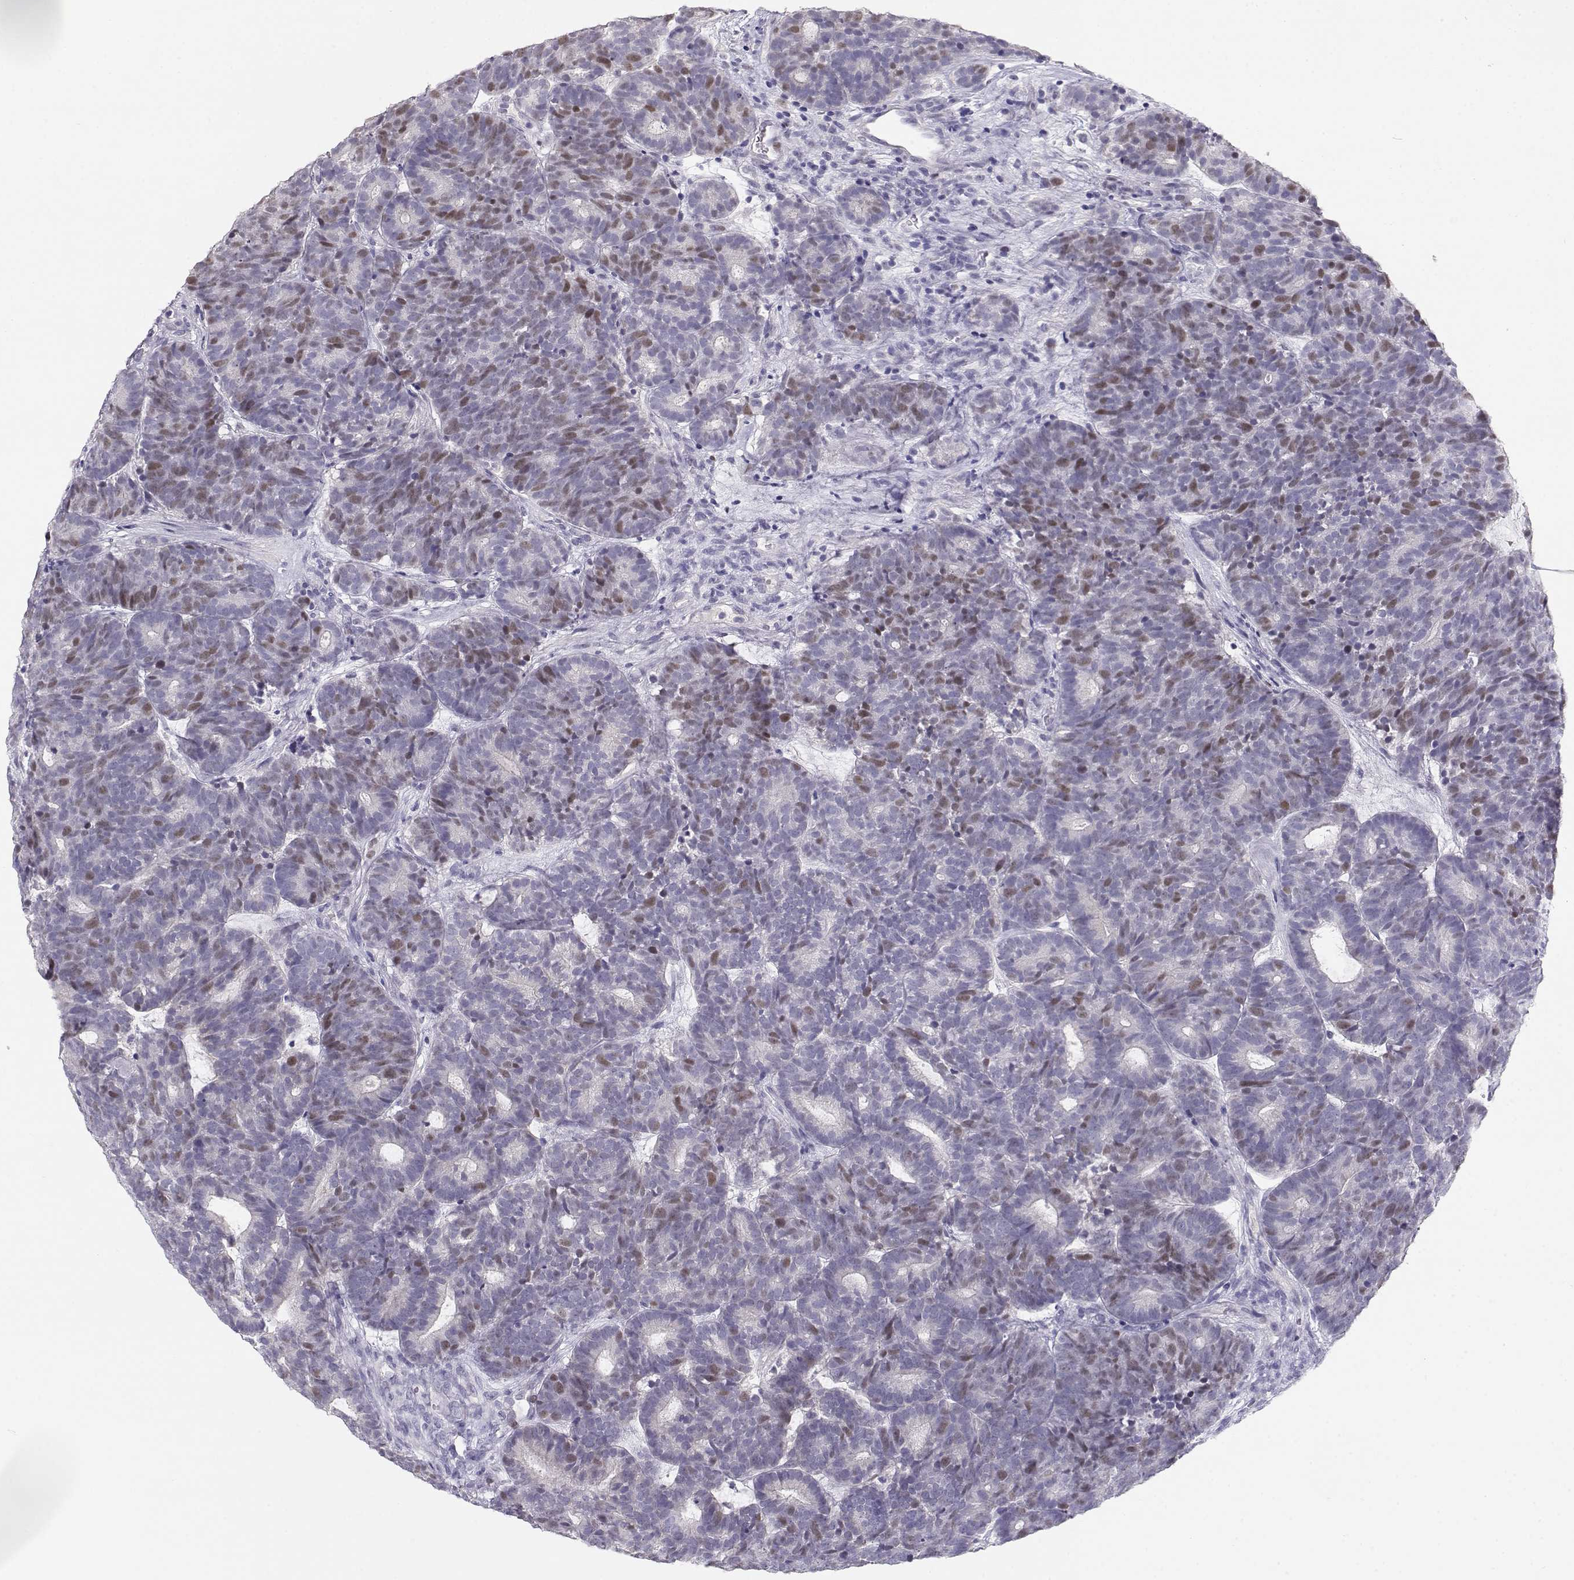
{"staining": {"intensity": "weak", "quantity": "<25%", "location": "nuclear"}, "tissue": "head and neck cancer", "cell_type": "Tumor cells", "image_type": "cancer", "snomed": [{"axis": "morphology", "description": "Adenocarcinoma, NOS"}, {"axis": "topography", "description": "Head-Neck"}], "caption": "High power microscopy micrograph of an IHC image of head and neck adenocarcinoma, revealing no significant positivity in tumor cells. Nuclei are stained in blue.", "gene": "OPN5", "patient": {"sex": "female", "age": 81}}